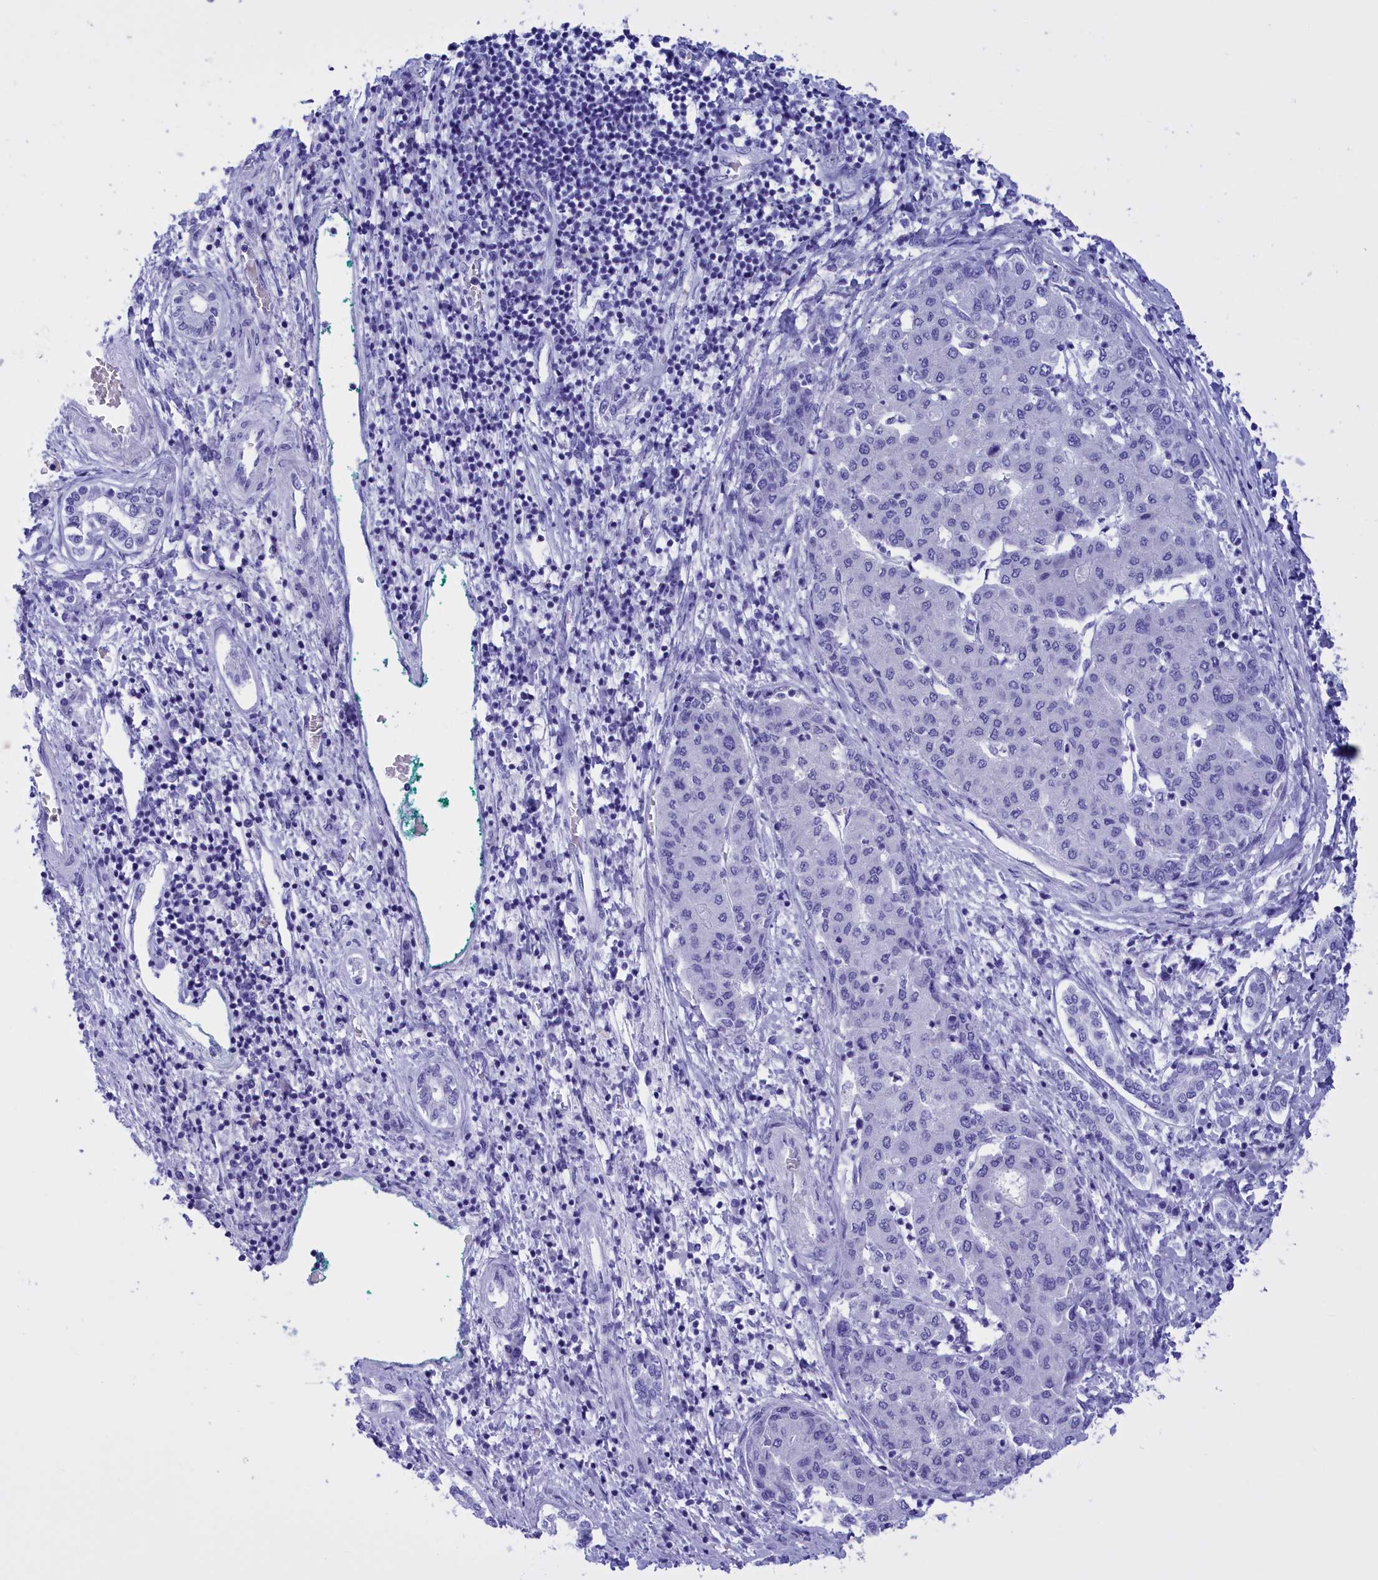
{"staining": {"intensity": "negative", "quantity": "none", "location": "none"}, "tissue": "liver cancer", "cell_type": "Tumor cells", "image_type": "cancer", "snomed": [{"axis": "morphology", "description": "Carcinoma, Hepatocellular, NOS"}, {"axis": "topography", "description": "Liver"}], "caption": "High magnification brightfield microscopy of liver cancer (hepatocellular carcinoma) stained with DAB (brown) and counterstained with hematoxylin (blue): tumor cells show no significant expression.", "gene": "BRI3", "patient": {"sex": "male", "age": 65}}